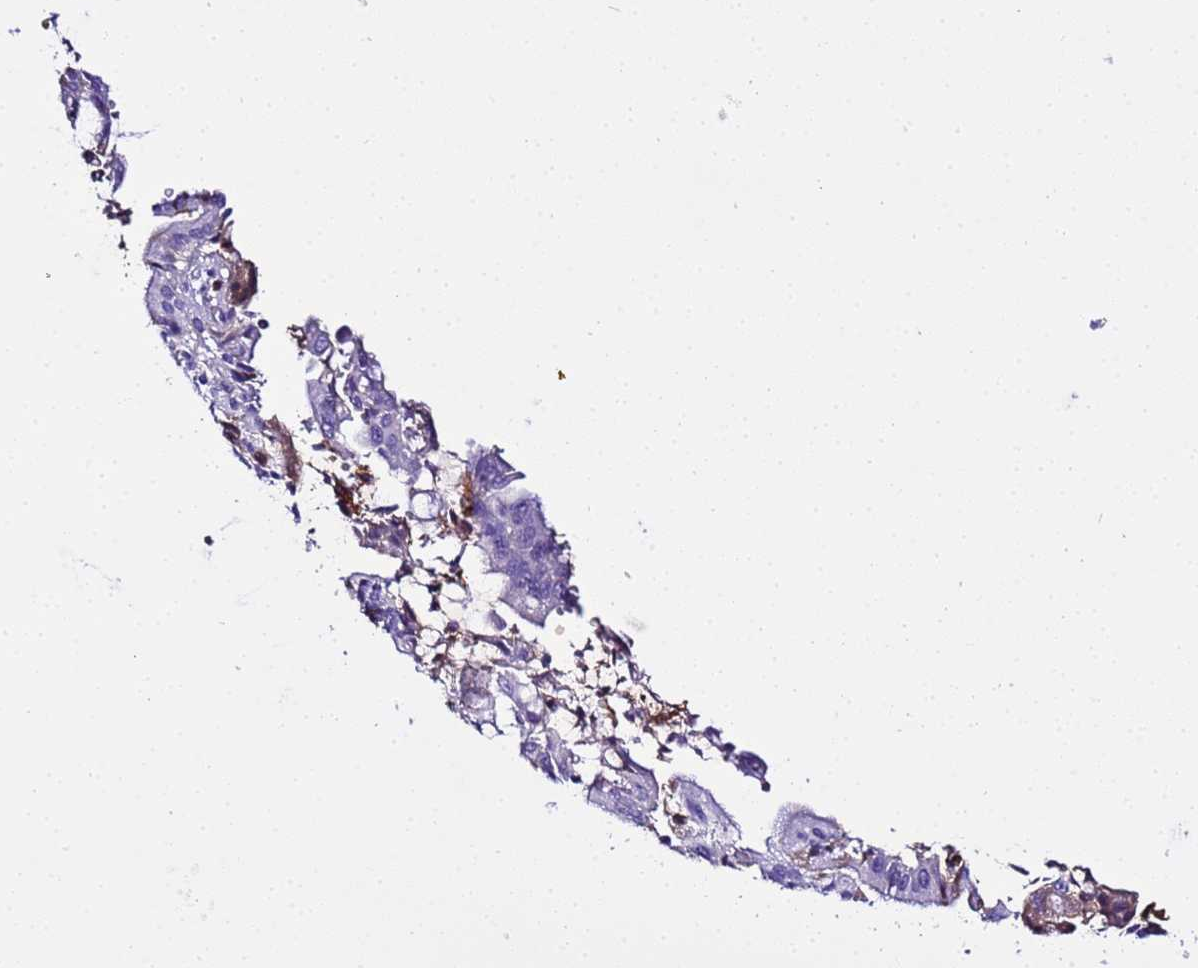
{"staining": {"intensity": "negative", "quantity": "none", "location": "none"}, "tissue": "pancreatic cancer", "cell_type": "Tumor cells", "image_type": "cancer", "snomed": [{"axis": "morphology", "description": "Adenocarcinoma, NOS"}, {"axis": "topography", "description": "Pancreas"}], "caption": "Human pancreatic cancer (adenocarcinoma) stained for a protein using IHC reveals no expression in tumor cells.", "gene": "CFHR2", "patient": {"sex": "male", "age": 68}}